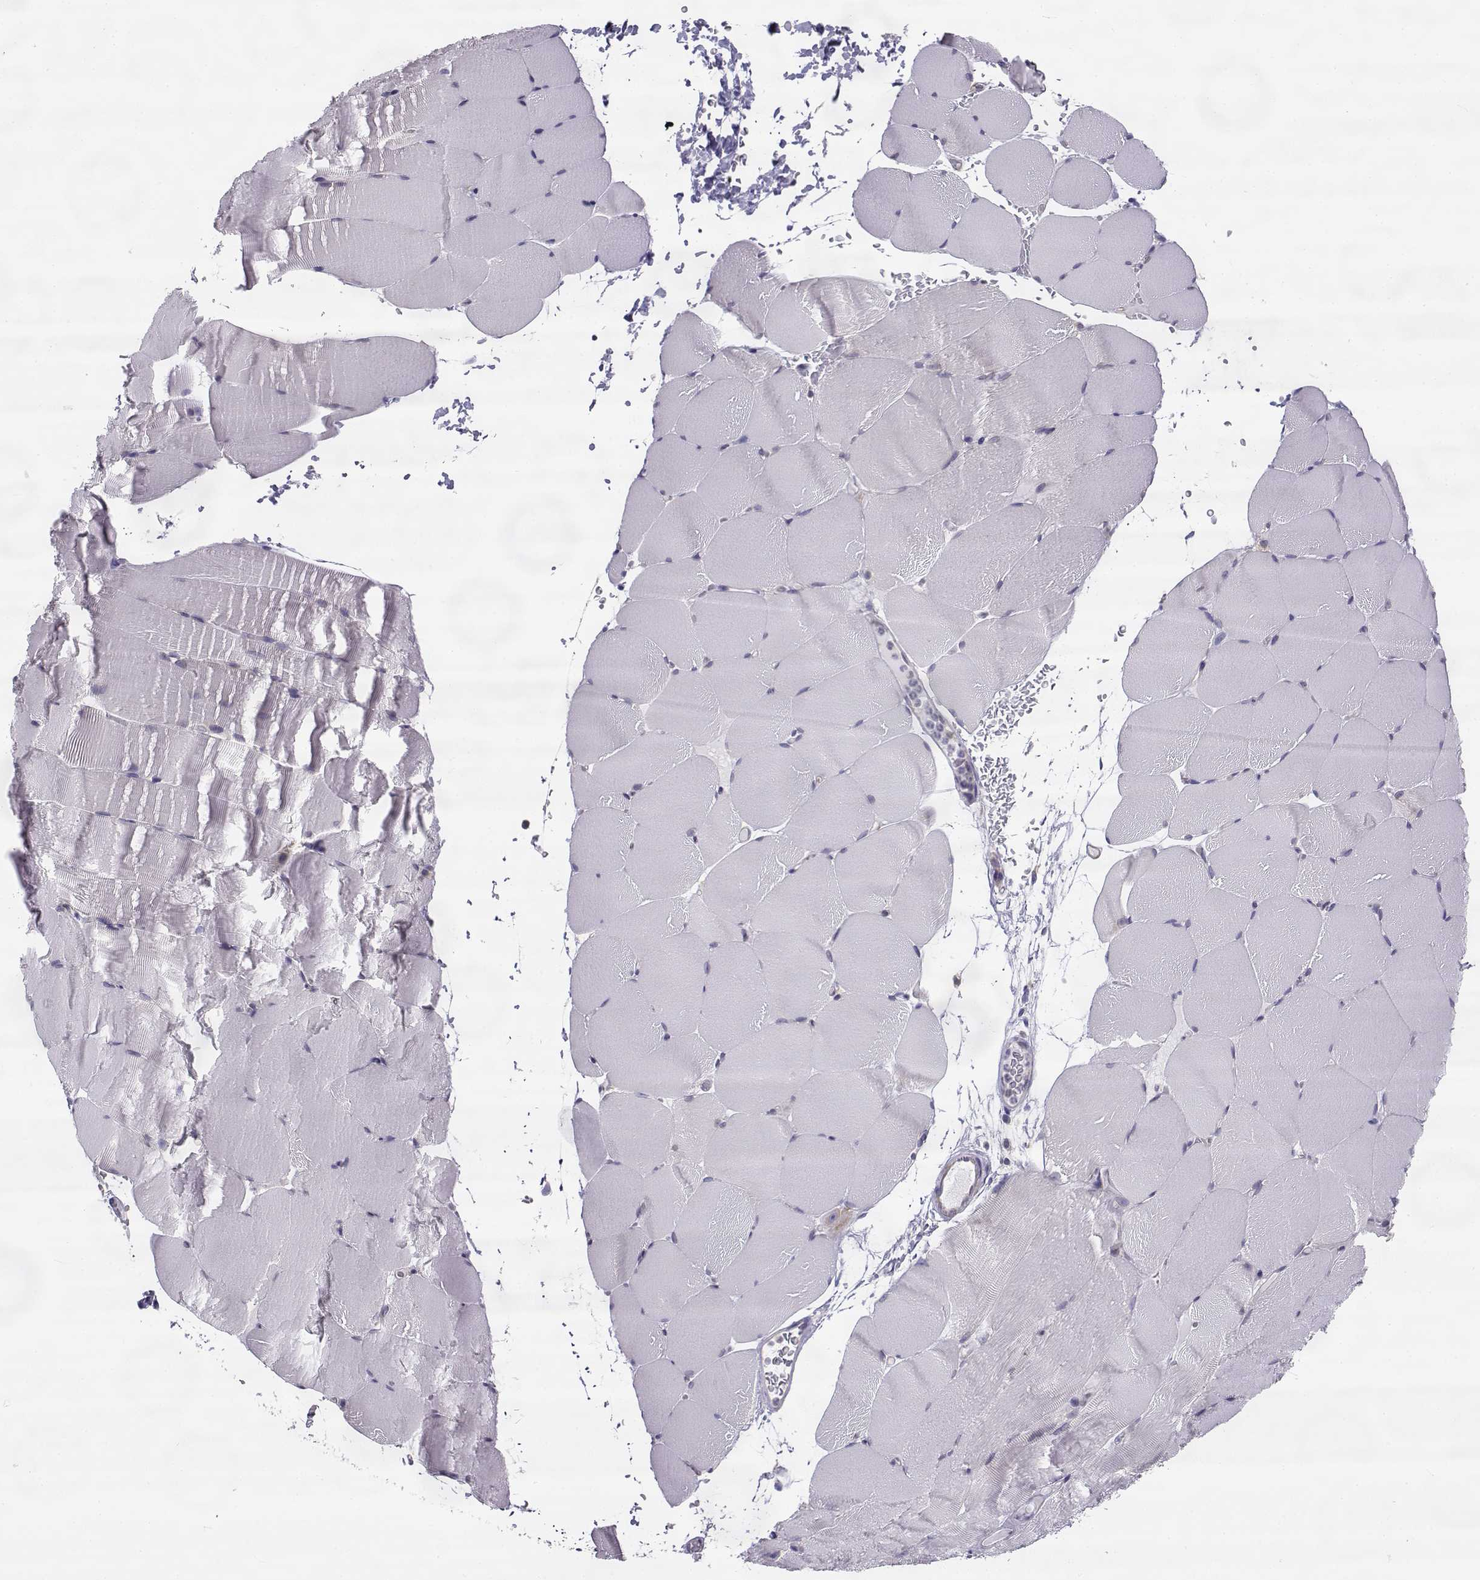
{"staining": {"intensity": "negative", "quantity": "none", "location": "none"}, "tissue": "skeletal muscle", "cell_type": "Myocytes", "image_type": "normal", "snomed": [{"axis": "morphology", "description": "Normal tissue, NOS"}, {"axis": "topography", "description": "Skeletal muscle"}], "caption": "A photomicrograph of skeletal muscle stained for a protein reveals no brown staining in myocytes. The staining is performed using DAB brown chromogen with nuclei counter-stained in using hematoxylin.", "gene": "BEND6", "patient": {"sex": "female", "age": 37}}